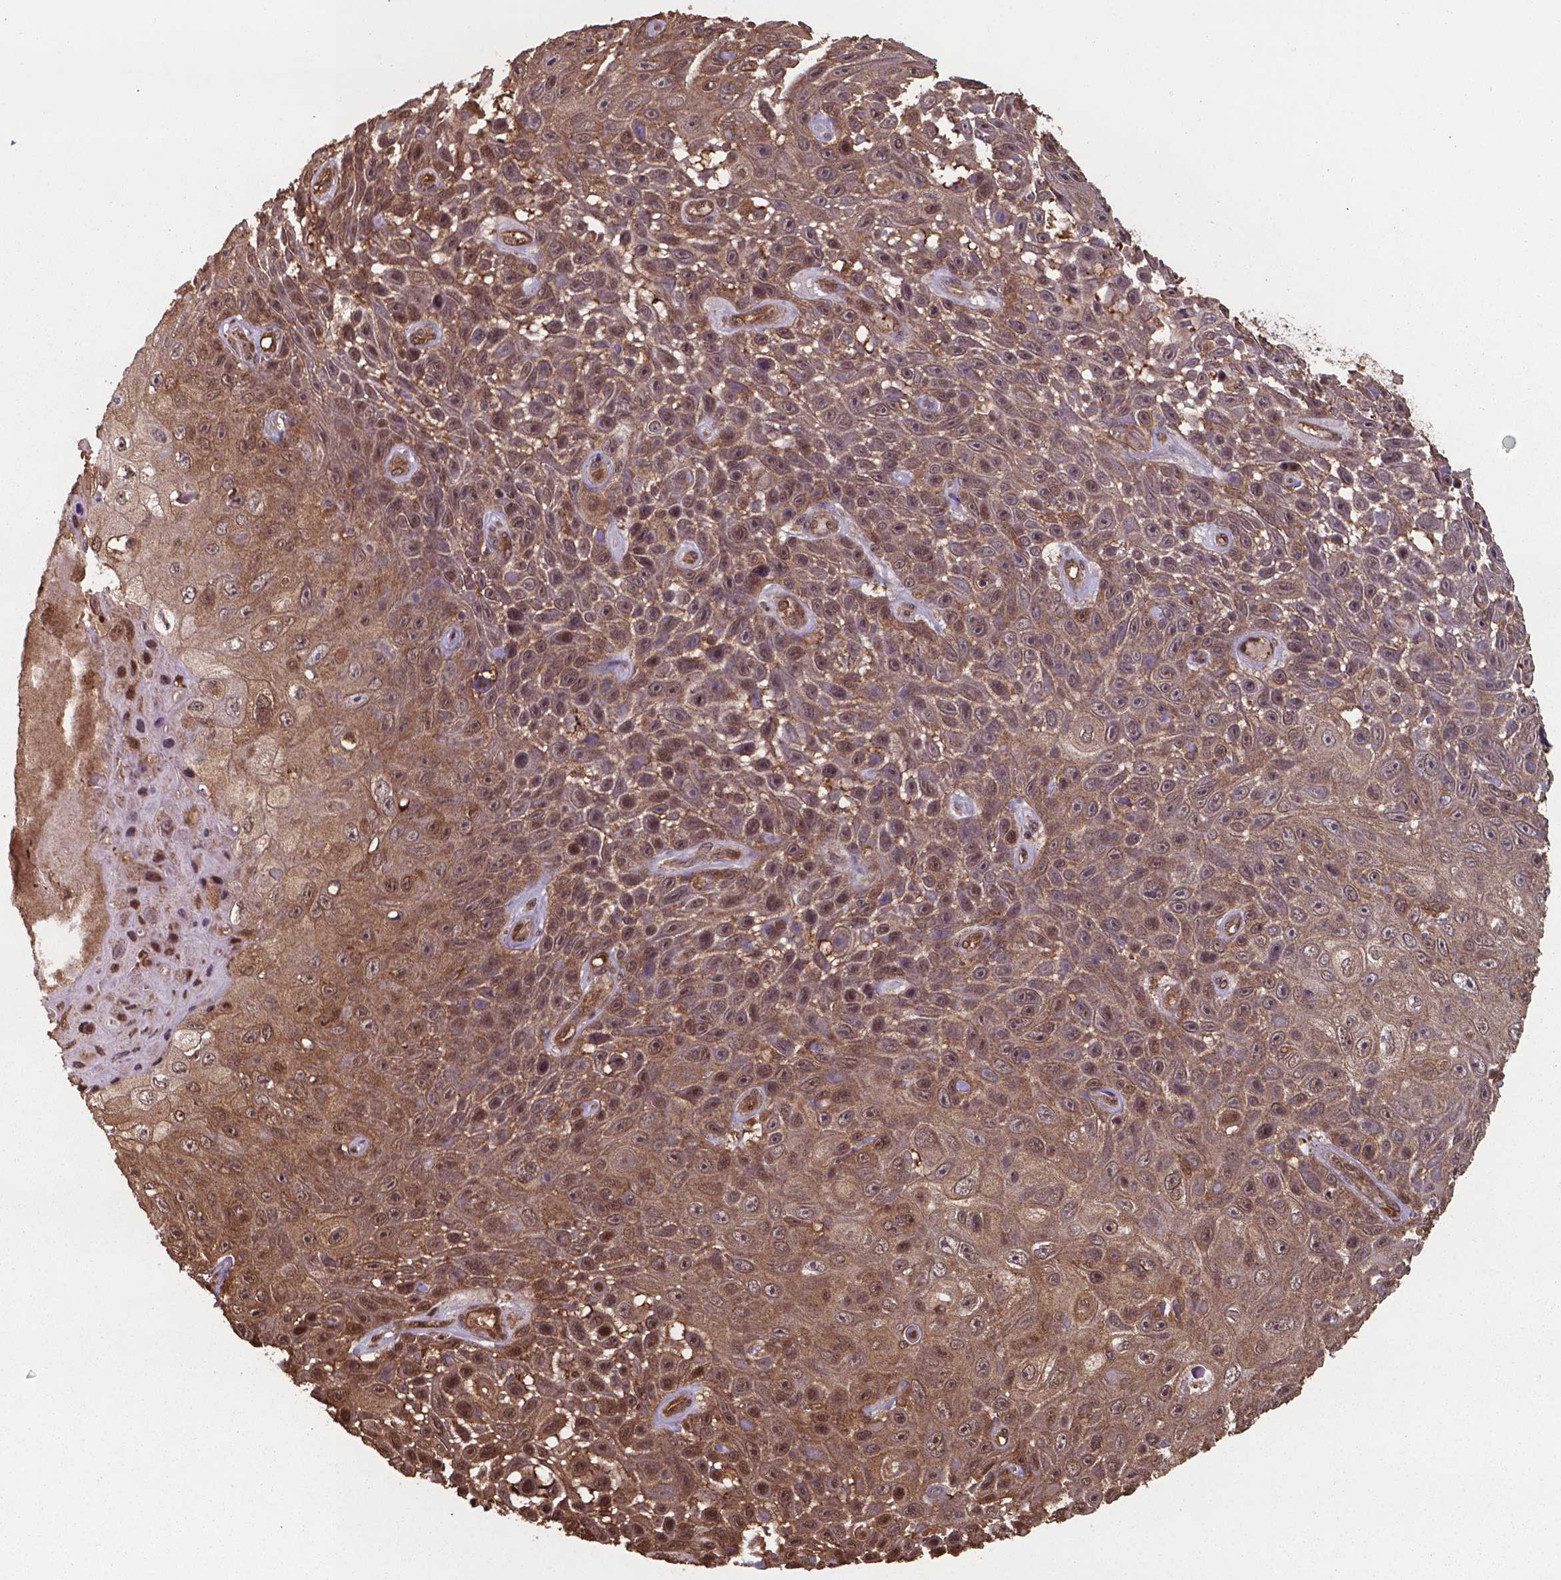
{"staining": {"intensity": "moderate", "quantity": ">75%", "location": "cytoplasmic/membranous,nuclear"}, "tissue": "skin cancer", "cell_type": "Tumor cells", "image_type": "cancer", "snomed": [{"axis": "morphology", "description": "Squamous cell carcinoma, NOS"}, {"axis": "topography", "description": "Skin"}], "caption": "IHC micrograph of neoplastic tissue: skin cancer (squamous cell carcinoma) stained using immunohistochemistry demonstrates medium levels of moderate protein expression localized specifically in the cytoplasmic/membranous and nuclear of tumor cells, appearing as a cytoplasmic/membranous and nuclear brown color.", "gene": "CHP2", "patient": {"sex": "male", "age": 82}}